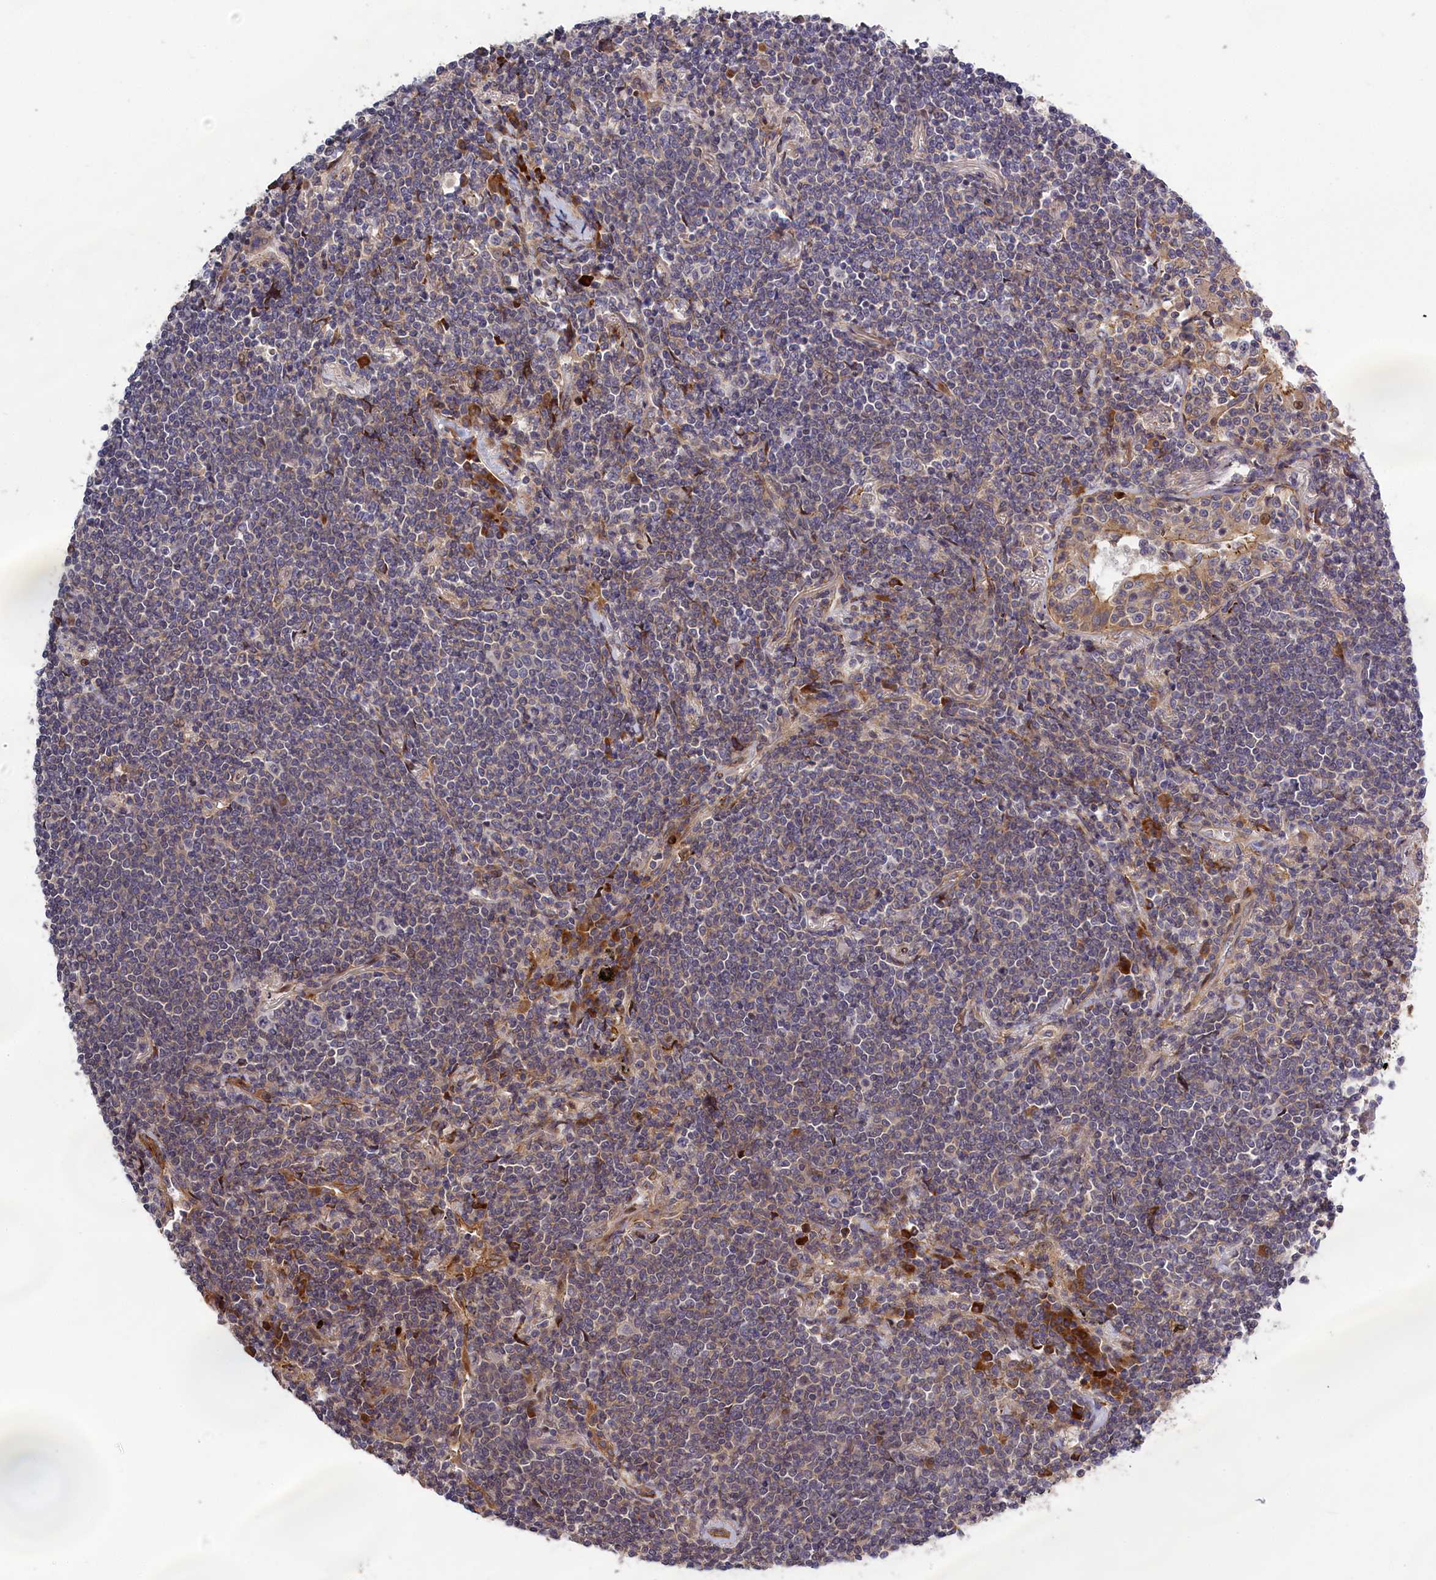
{"staining": {"intensity": "weak", "quantity": "<25%", "location": "cytoplasmic/membranous"}, "tissue": "lymphoma", "cell_type": "Tumor cells", "image_type": "cancer", "snomed": [{"axis": "morphology", "description": "Malignant lymphoma, non-Hodgkin's type, Low grade"}, {"axis": "topography", "description": "Lung"}], "caption": "High power microscopy histopathology image of an immunohistochemistry histopathology image of lymphoma, revealing no significant expression in tumor cells.", "gene": "DDX60L", "patient": {"sex": "female", "age": 71}}